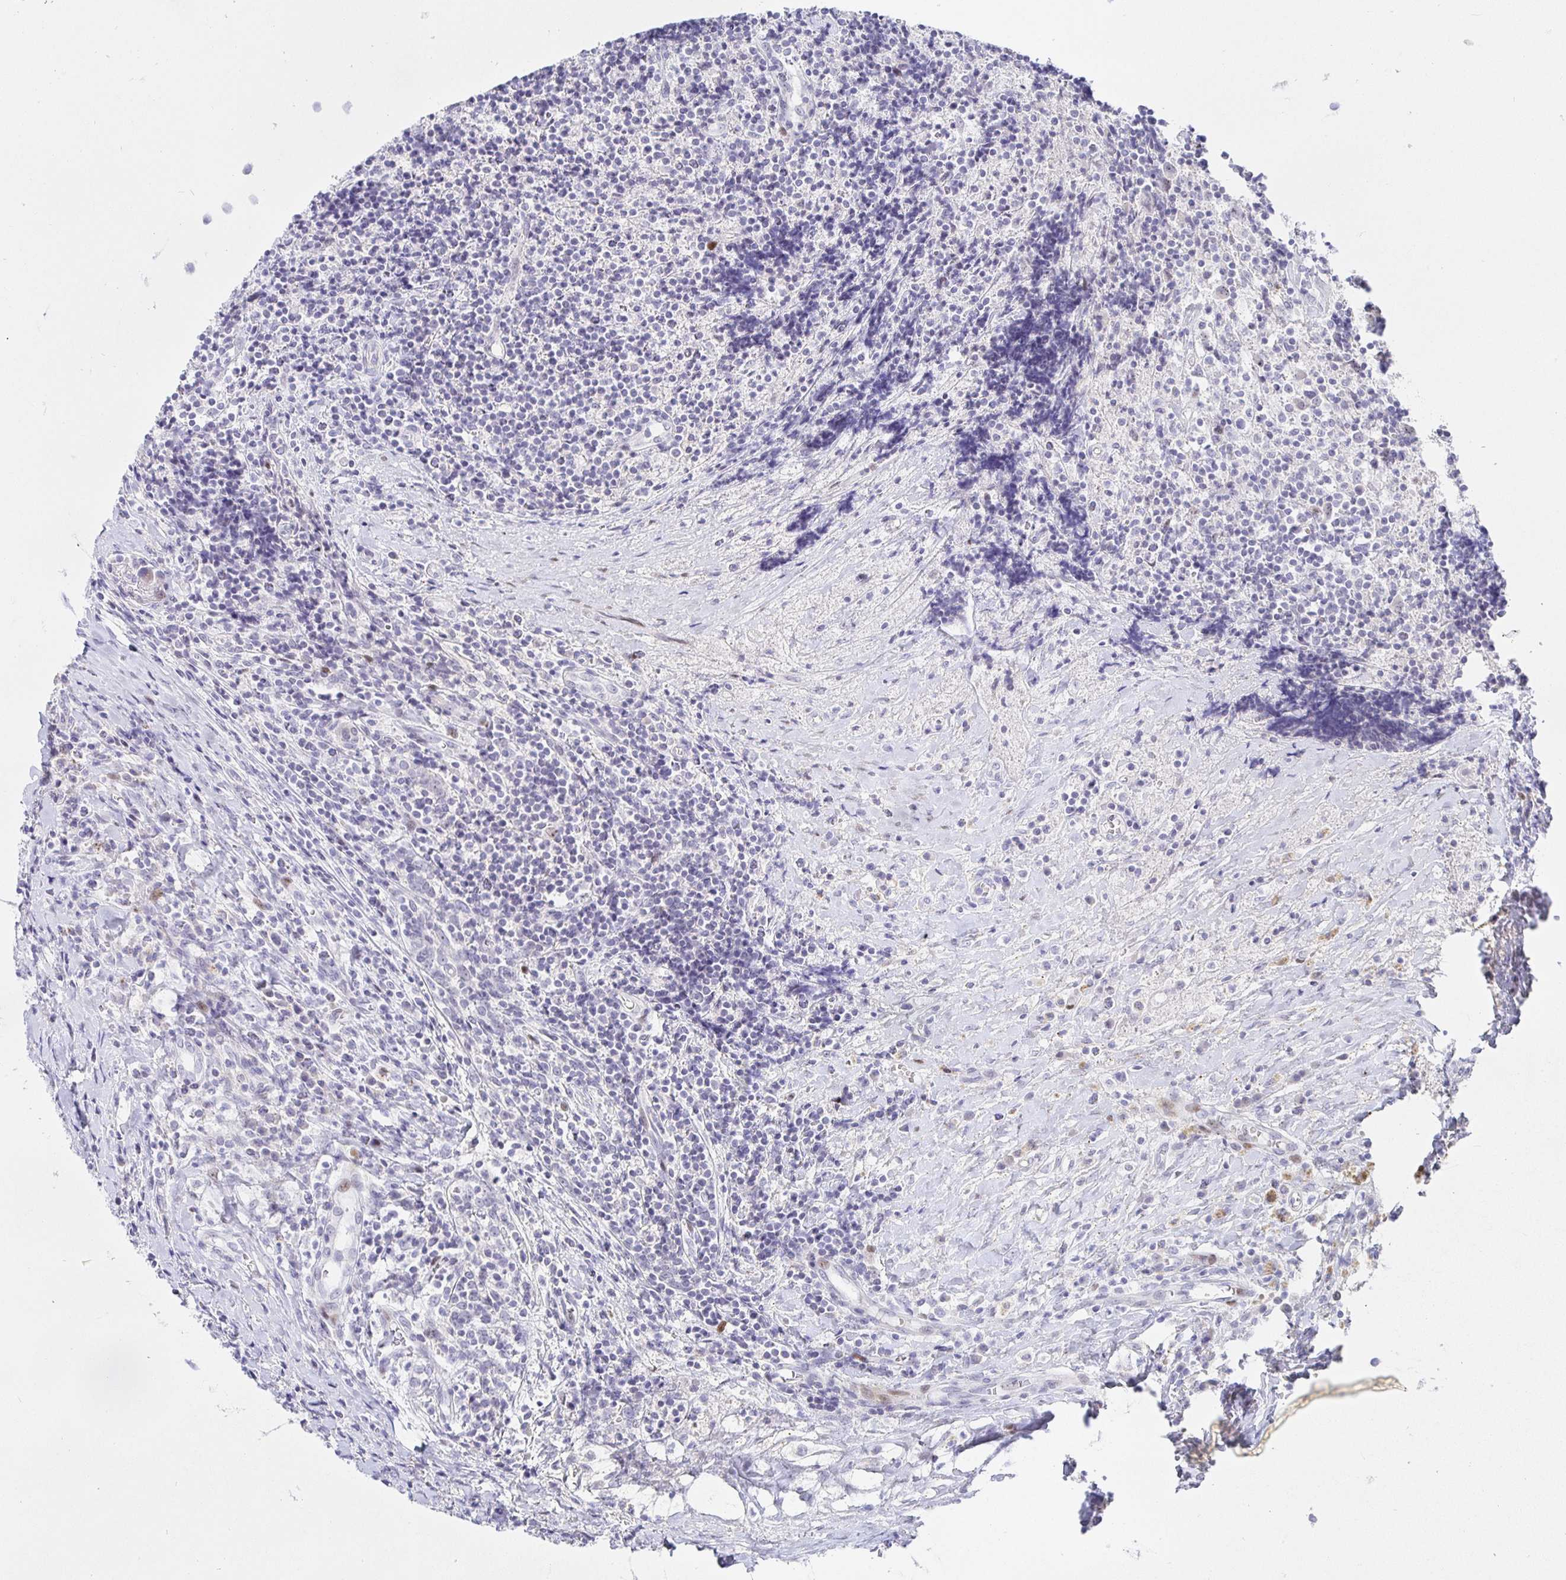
{"staining": {"intensity": "negative", "quantity": "none", "location": "none"}, "tissue": "lymphoma", "cell_type": "Tumor cells", "image_type": "cancer", "snomed": [{"axis": "morphology", "description": "Hodgkin's disease, NOS"}, {"axis": "topography", "description": "Thymus, NOS"}], "caption": "IHC of lymphoma reveals no staining in tumor cells.", "gene": "KBTBD13", "patient": {"sex": "female", "age": 17}}